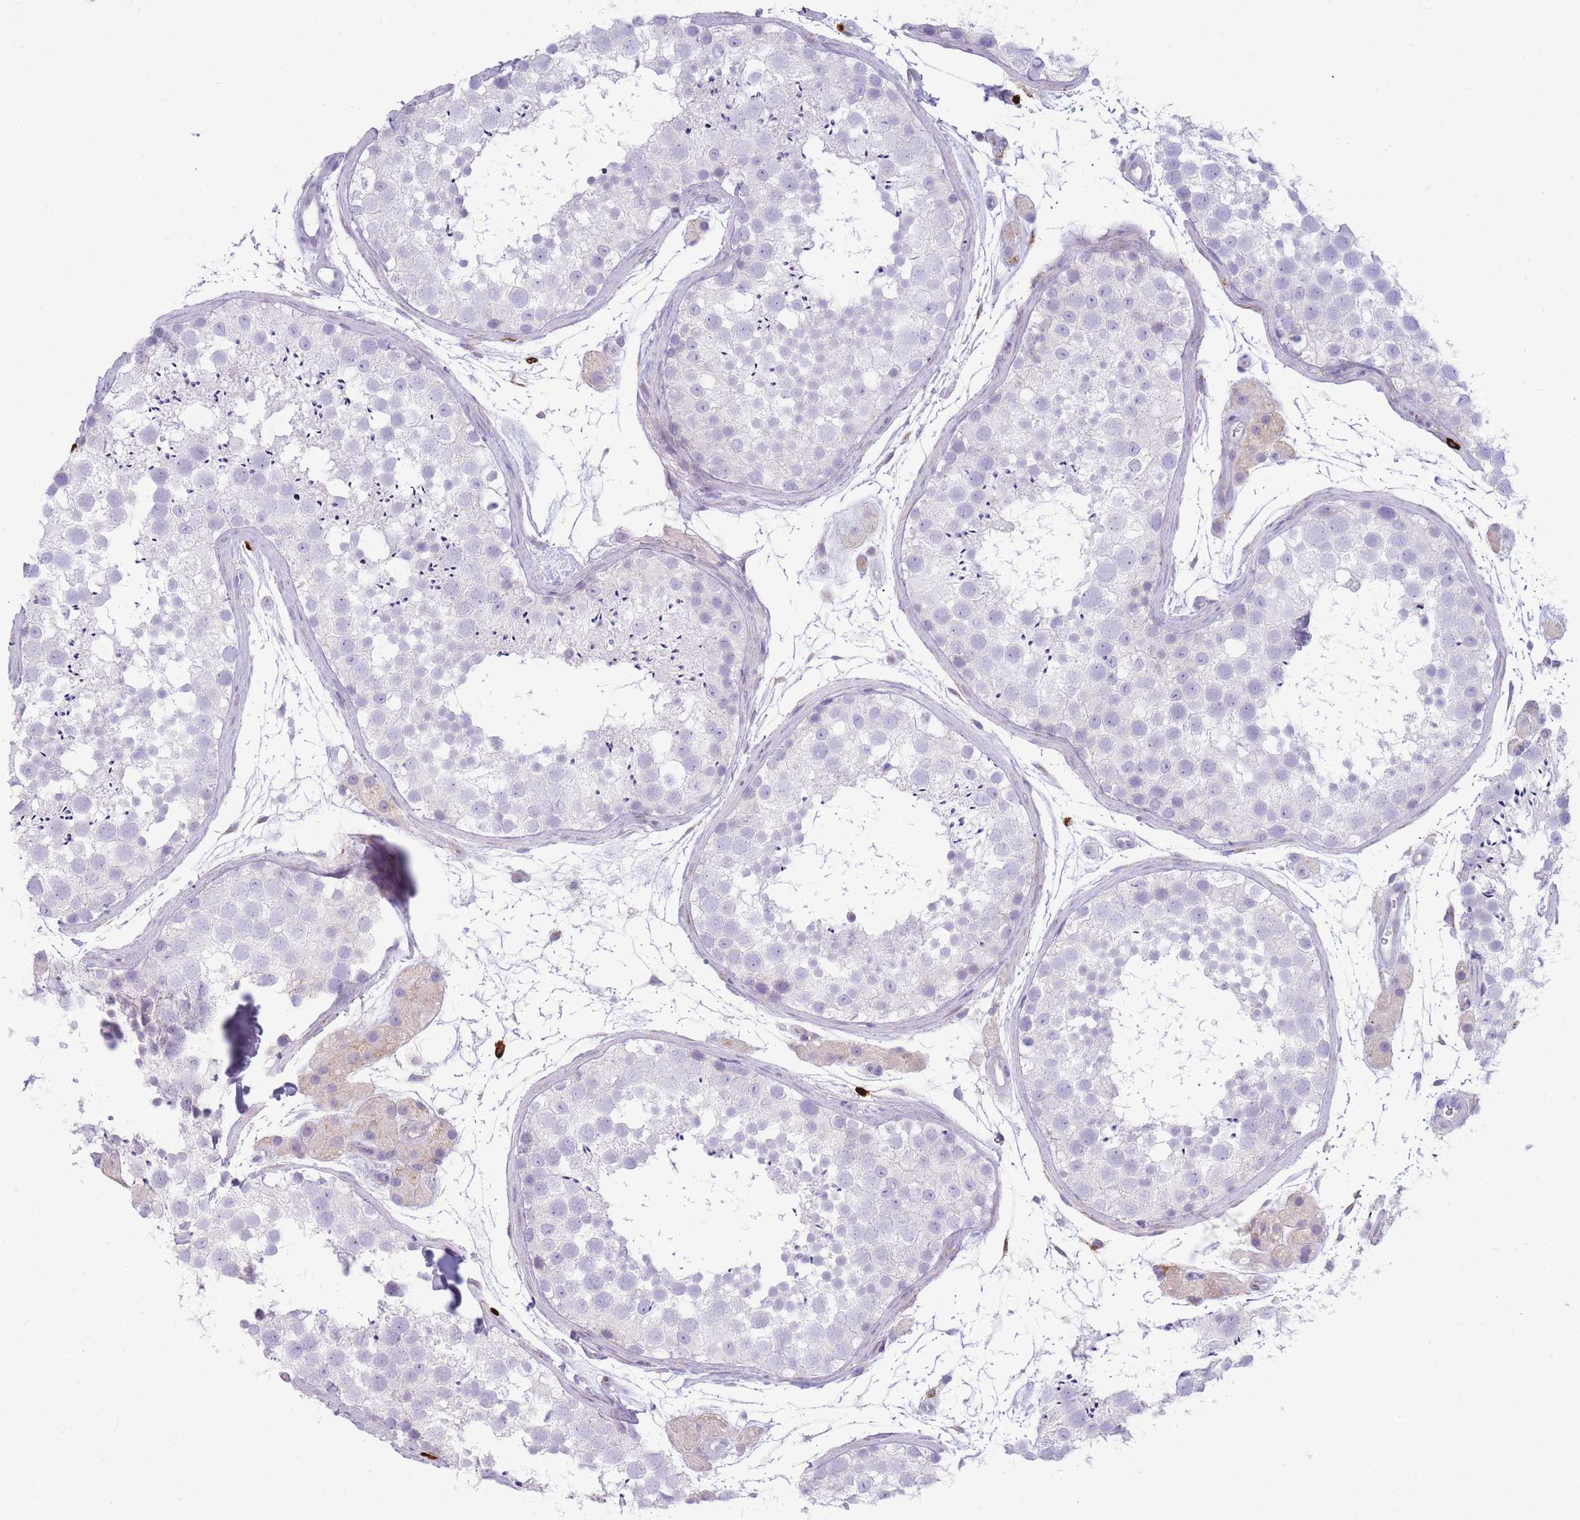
{"staining": {"intensity": "negative", "quantity": "none", "location": "none"}, "tissue": "testis", "cell_type": "Cells in seminiferous ducts", "image_type": "normal", "snomed": [{"axis": "morphology", "description": "Normal tissue, NOS"}, {"axis": "topography", "description": "Testis"}], "caption": "The immunohistochemistry image has no significant expression in cells in seminiferous ducts of testis. (DAB IHC, high magnification).", "gene": "TPSAB1", "patient": {"sex": "male", "age": 41}}